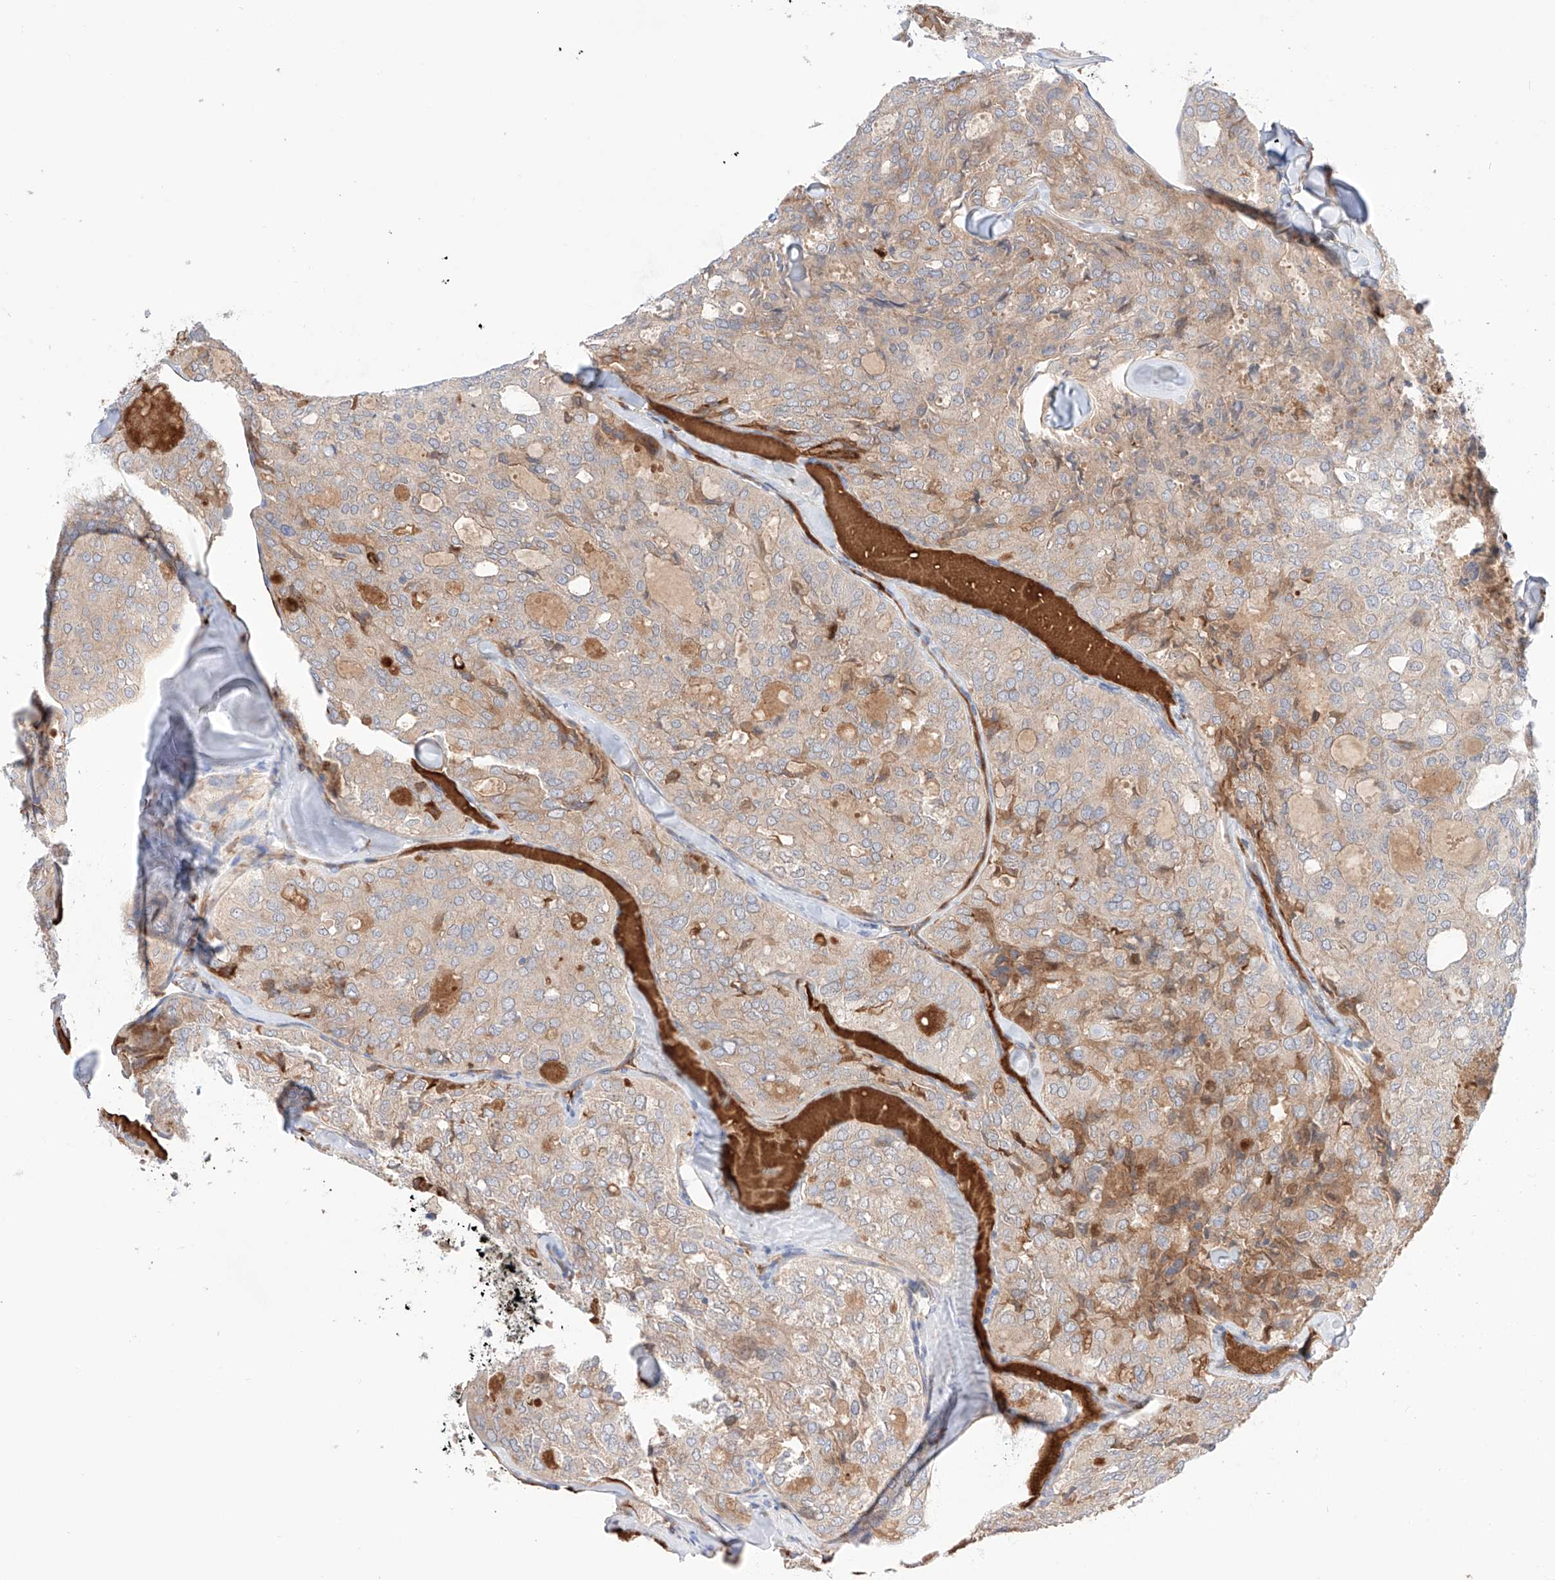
{"staining": {"intensity": "weak", "quantity": "<25%", "location": "cytoplasmic/membranous"}, "tissue": "thyroid cancer", "cell_type": "Tumor cells", "image_type": "cancer", "snomed": [{"axis": "morphology", "description": "Follicular adenoma carcinoma, NOS"}, {"axis": "topography", "description": "Thyroid gland"}], "caption": "DAB (3,3'-diaminobenzidine) immunohistochemical staining of thyroid cancer (follicular adenoma carcinoma) displays no significant positivity in tumor cells.", "gene": "PGGT1B", "patient": {"sex": "male", "age": 75}}